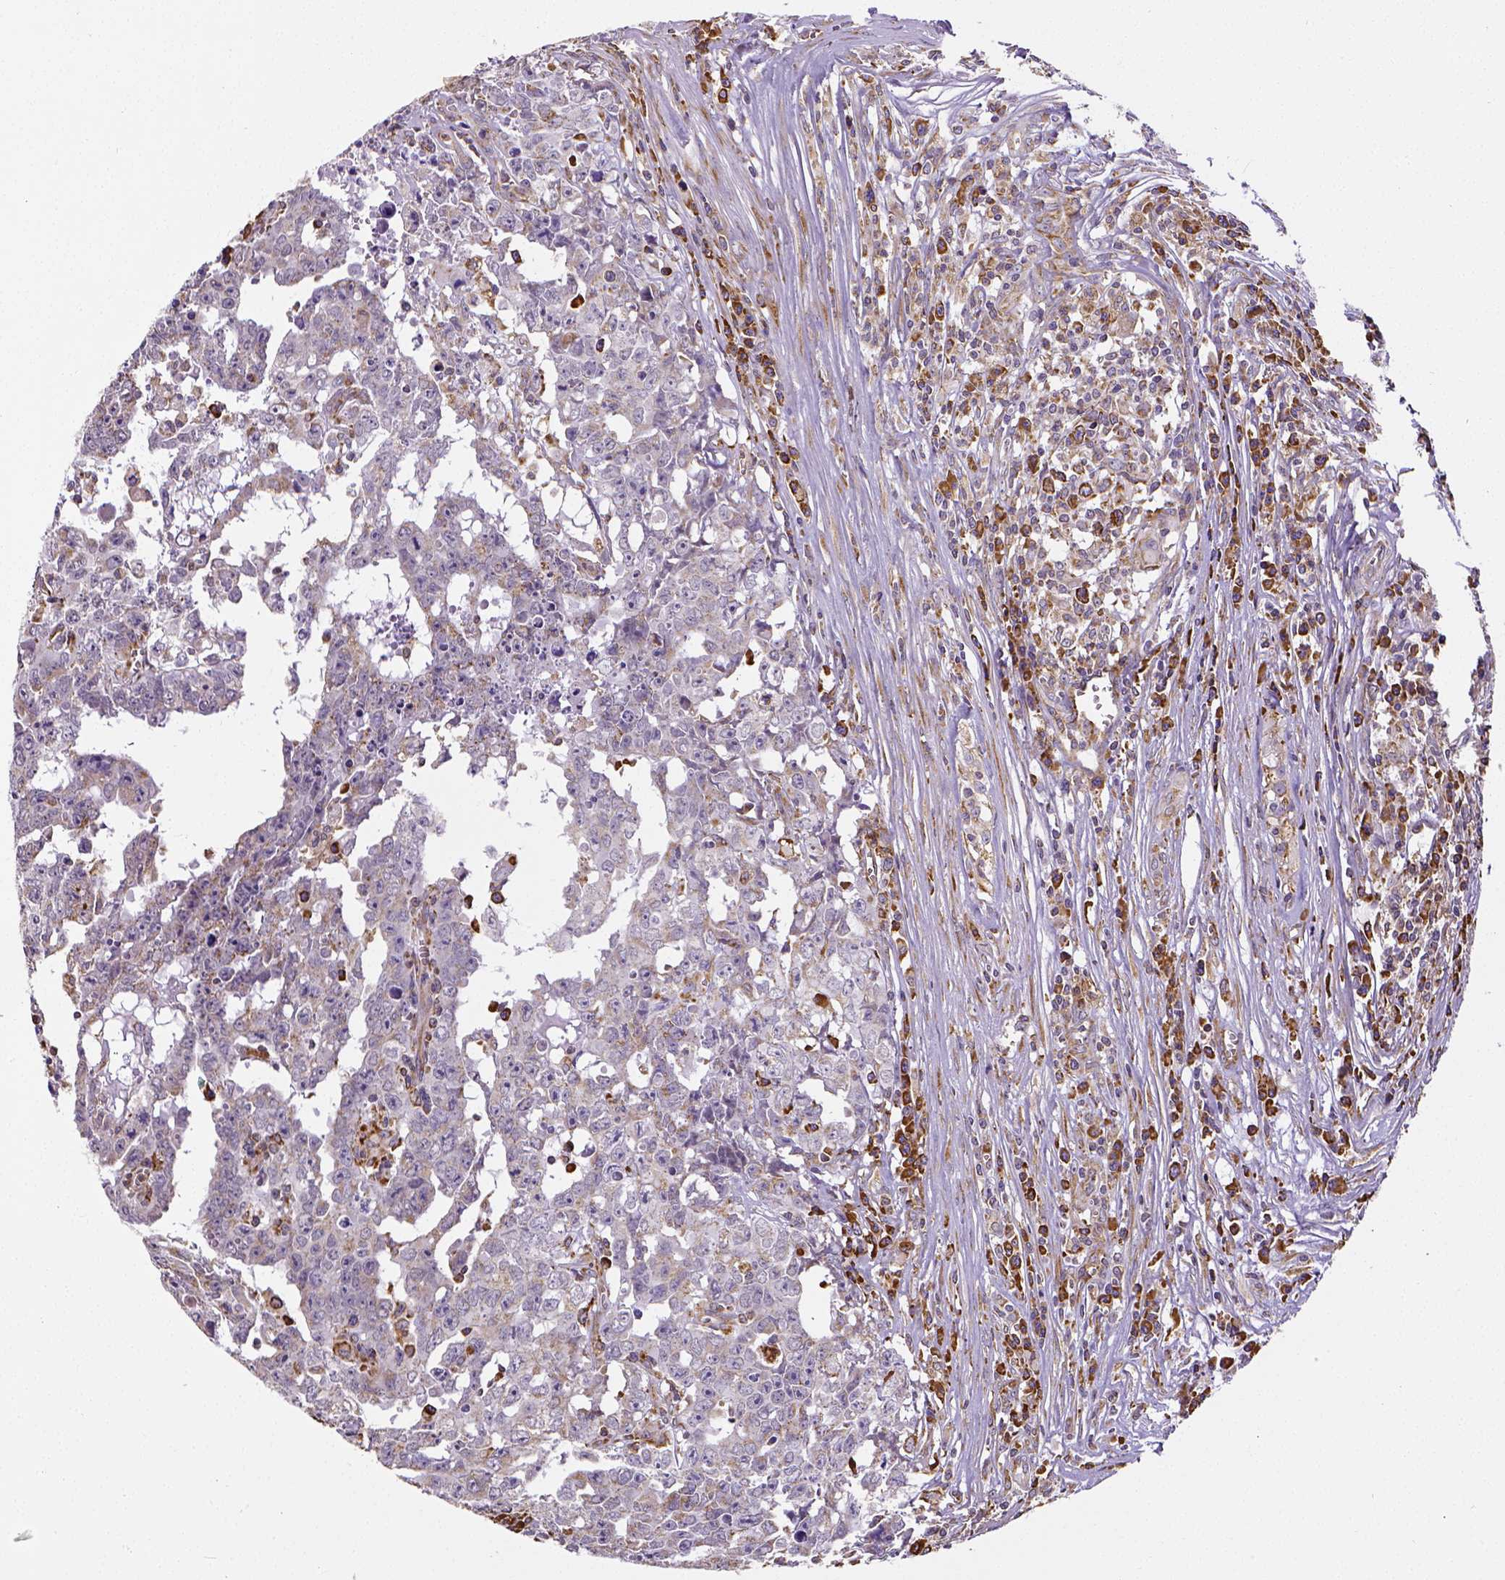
{"staining": {"intensity": "weak", "quantity": "<25%", "location": "cytoplasmic/membranous"}, "tissue": "testis cancer", "cell_type": "Tumor cells", "image_type": "cancer", "snomed": [{"axis": "morphology", "description": "Carcinoma, Embryonal, NOS"}, {"axis": "topography", "description": "Testis"}], "caption": "There is no significant expression in tumor cells of testis cancer (embryonal carcinoma). (Brightfield microscopy of DAB immunohistochemistry at high magnification).", "gene": "MTDH", "patient": {"sex": "male", "age": 22}}